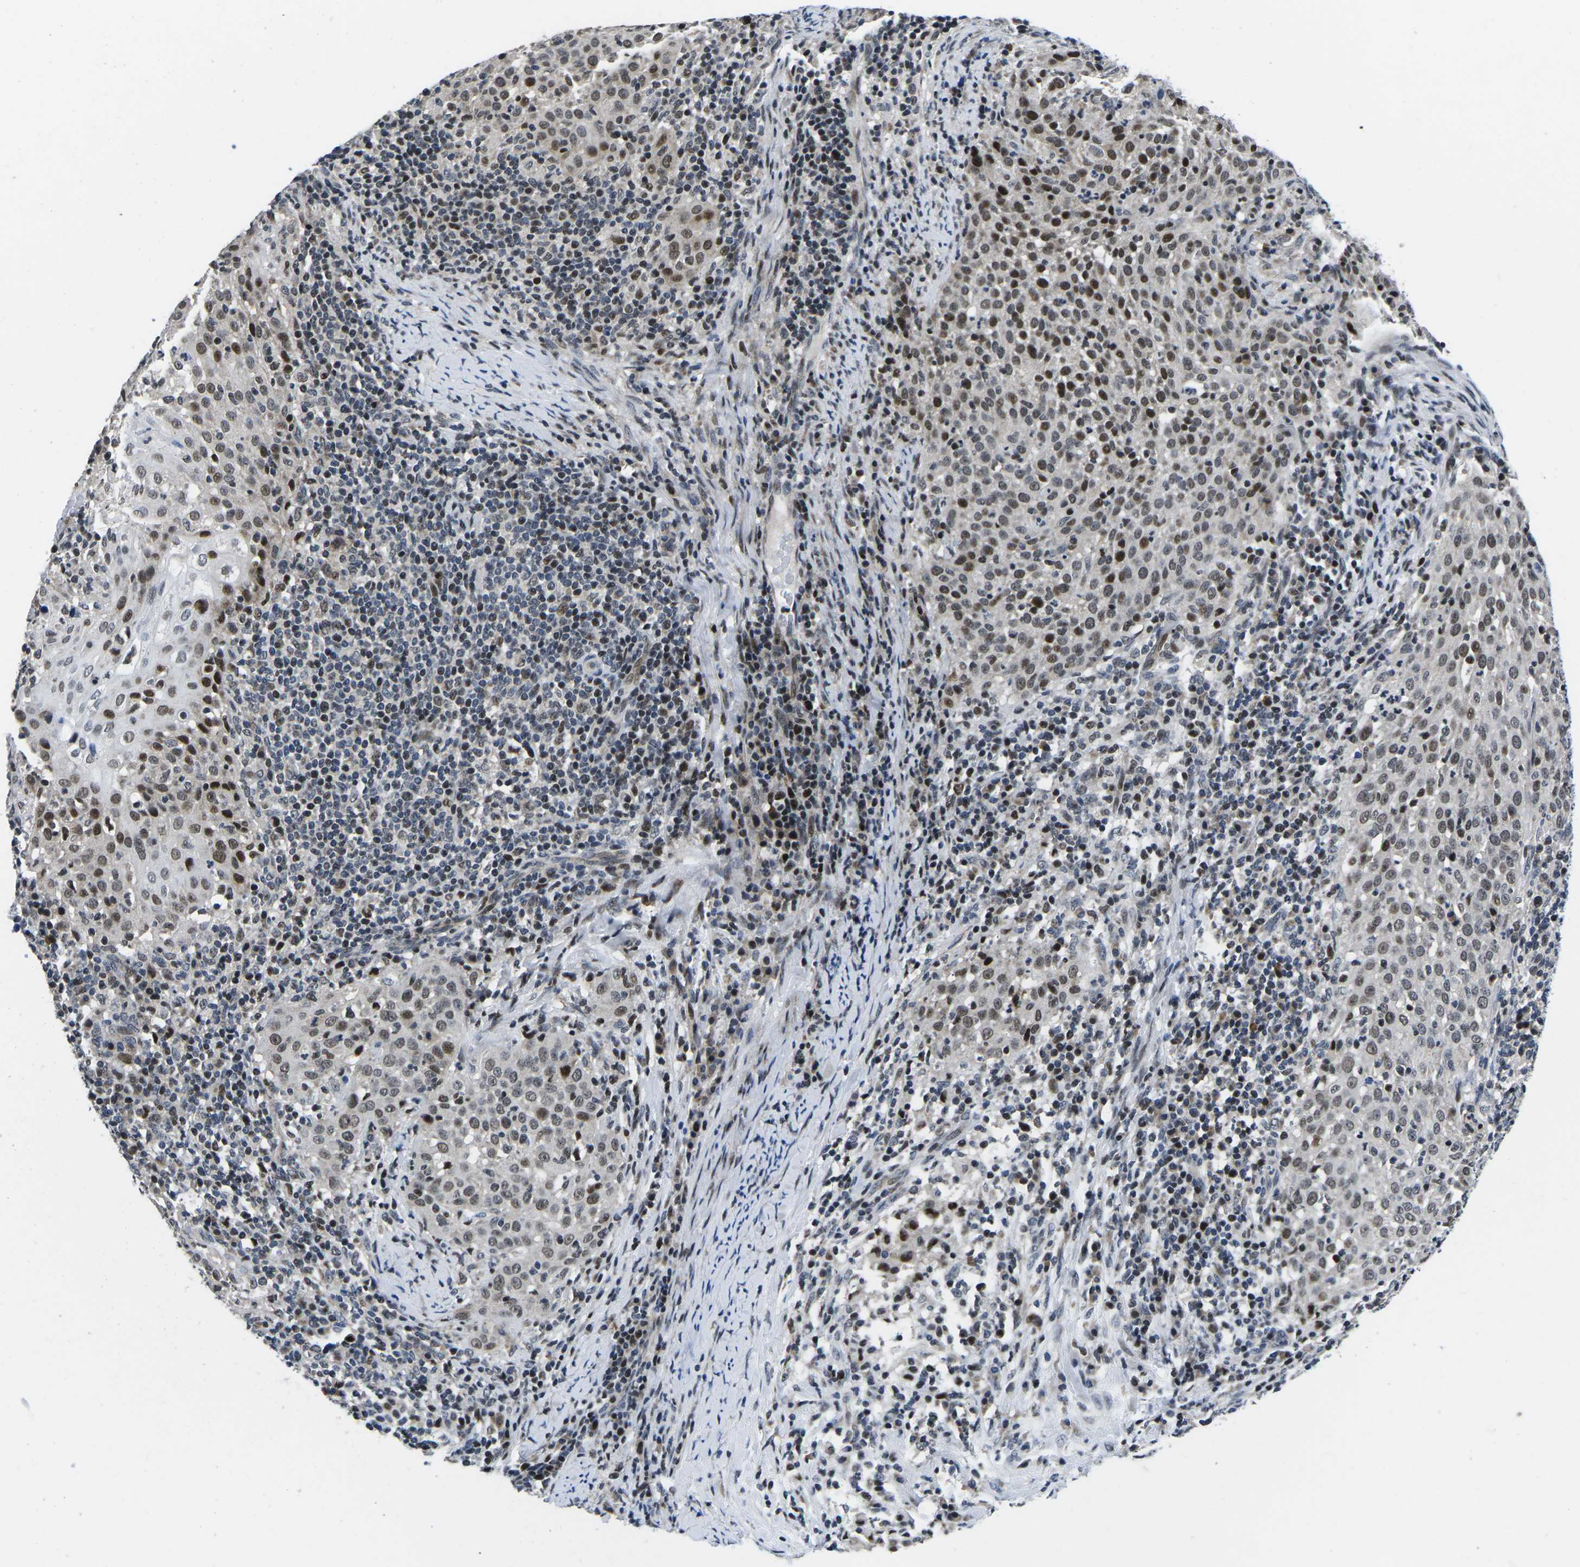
{"staining": {"intensity": "strong", "quantity": "25%-75%", "location": "nuclear"}, "tissue": "cervical cancer", "cell_type": "Tumor cells", "image_type": "cancer", "snomed": [{"axis": "morphology", "description": "Squamous cell carcinoma, NOS"}, {"axis": "topography", "description": "Cervix"}], "caption": "Protein staining of cervical squamous cell carcinoma tissue displays strong nuclear staining in approximately 25%-75% of tumor cells.", "gene": "CDC73", "patient": {"sex": "female", "age": 51}}